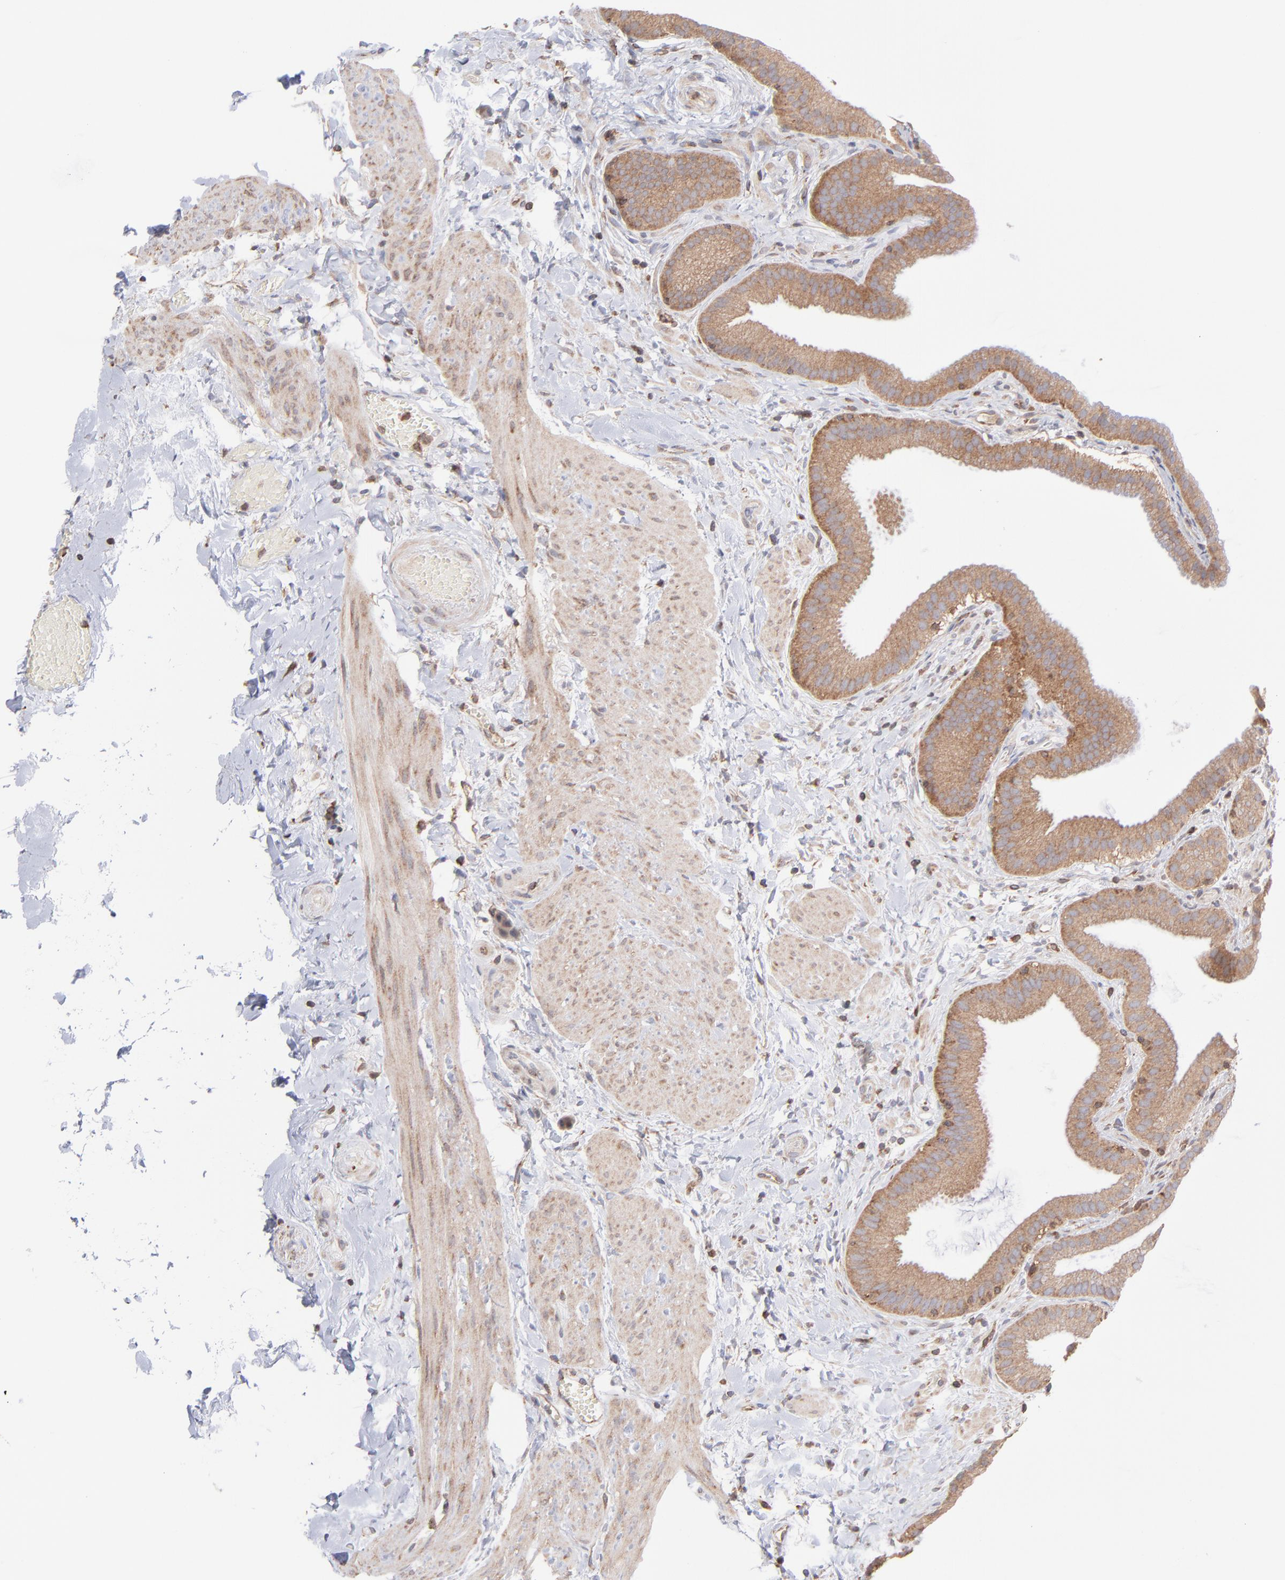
{"staining": {"intensity": "moderate", "quantity": ">75%", "location": "cytoplasmic/membranous"}, "tissue": "gallbladder", "cell_type": "Glandular cells", "image_type": "normal", "snomed": [{"axis": "morphology", "description": "Normal tissue, NOS"}, {"axis": "topography", "description": "Gallbladder"}], "caption": "This is an image of immunohistochemistry staining of benign gallbladder, which shows moderate staining in the cytoplasmic/membranous of glandular cells.", "gene": "MAPRE1", "patient": {"sex": "female", "age": 63}}